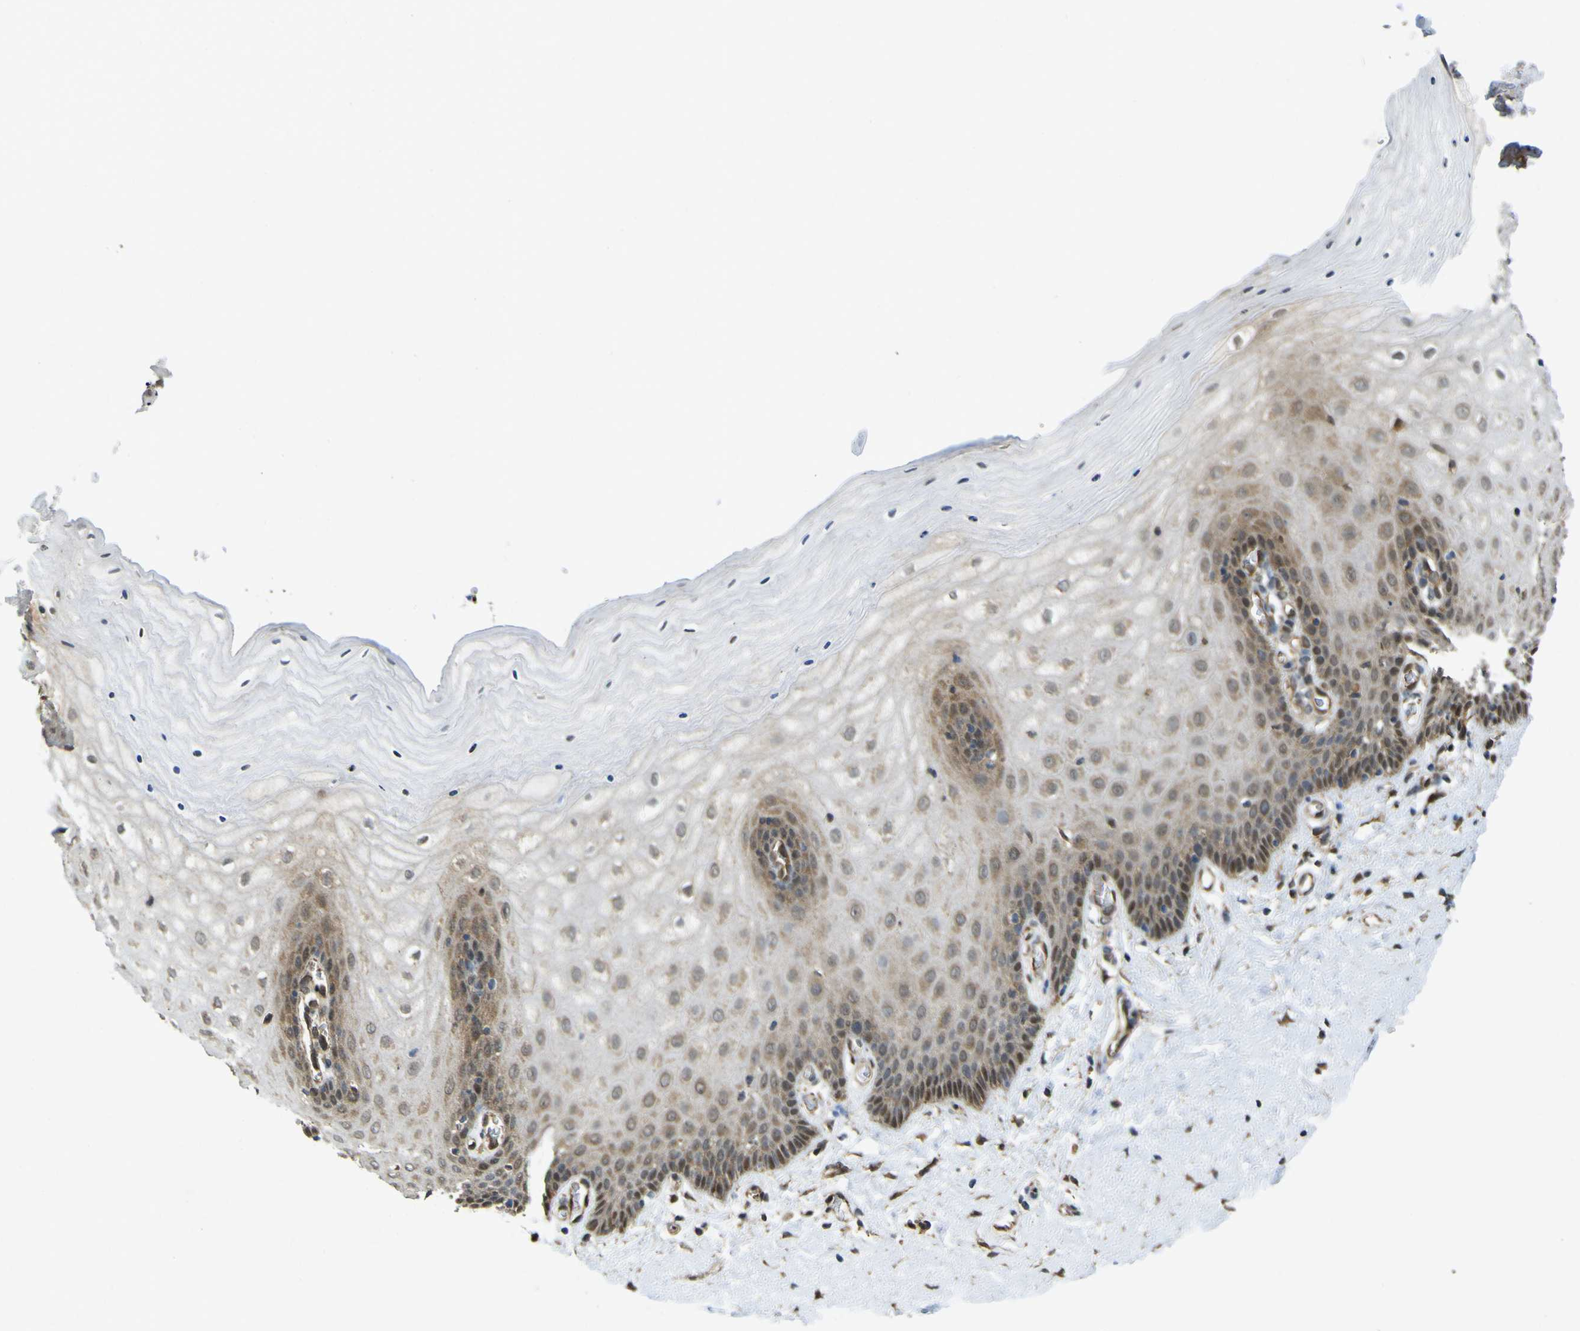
{"staining": {"intensity": "moderate", "quantity": ">75%", "location": "cytoplasmic/membranous"}, "tissue": "cervix", "cell_type": "Glandular cells", "image_type": "normal", "snomed": [{"axis": "morphology", "description": "Normal tissue, NOS"}, {"axis": "topography", "description": "Cervix"}], "caption": "IHC (DAB) staining of unremarkable human cervix shows moderate cytoplasmic/membranous protein positivity in about >75% of glandular cells. Immunohistochemistry stains the protein in brown and the nuclei are stained blue.", "gene": "YWHAG", "patient": {"sex": "female", "age": 55}}